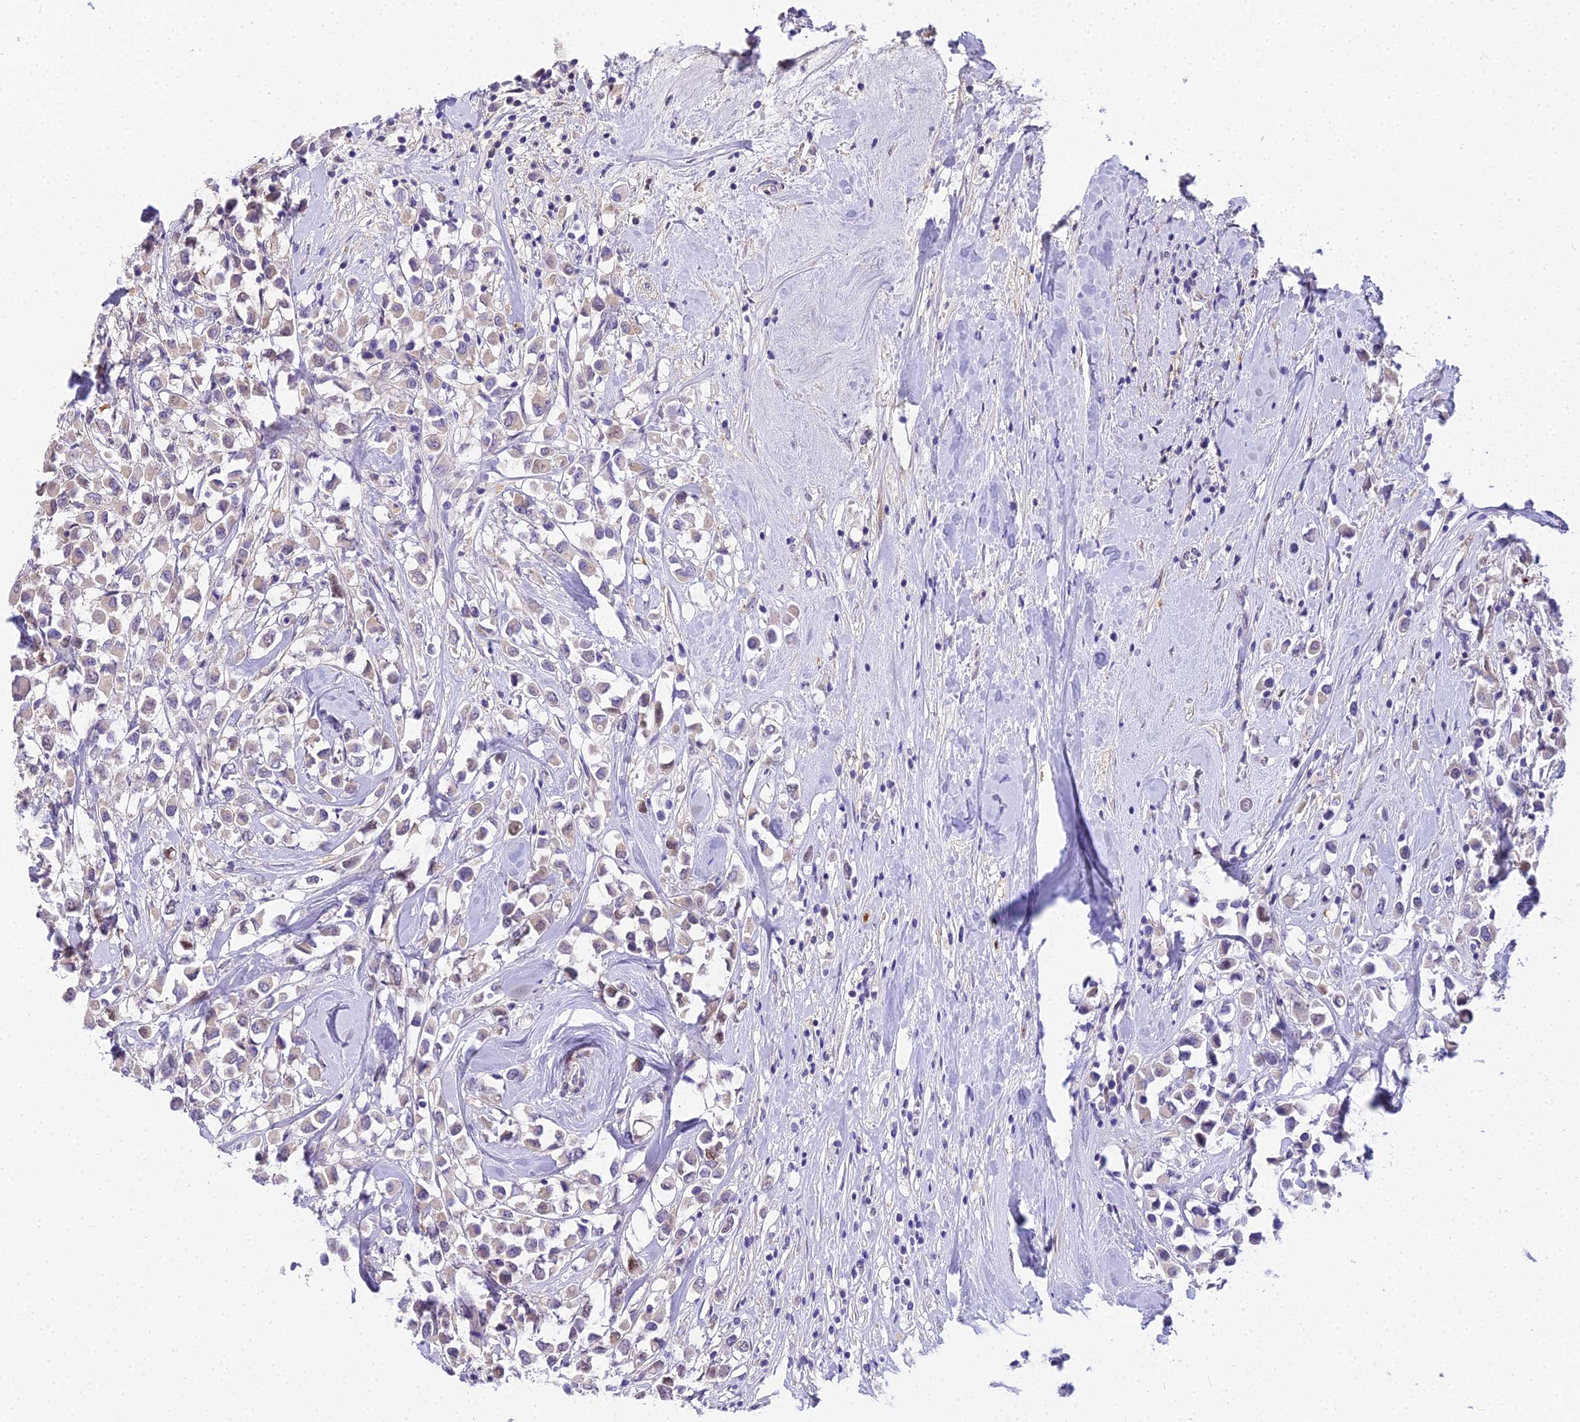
{"staining": {"intensity": "moderate", "quantity": "25%-75%", "location": "nuclear"}, "tissue": "breast cancer", "cell_type": "Tumor cells", "image_type": "cancer", "snomed": [{"axis": "morphology", "description": "Duct carcinoma"}, {"axis": "topography", "description": "Breast"}], "caption": "Moderate nuclear staining for a protein is present in about 25%-75% of tumor cells of invasive ductal carcinoma (breast) using immunohistochemistry.", "gene": "MAT2A", "patient": {"sex": "female", "age": 87}}